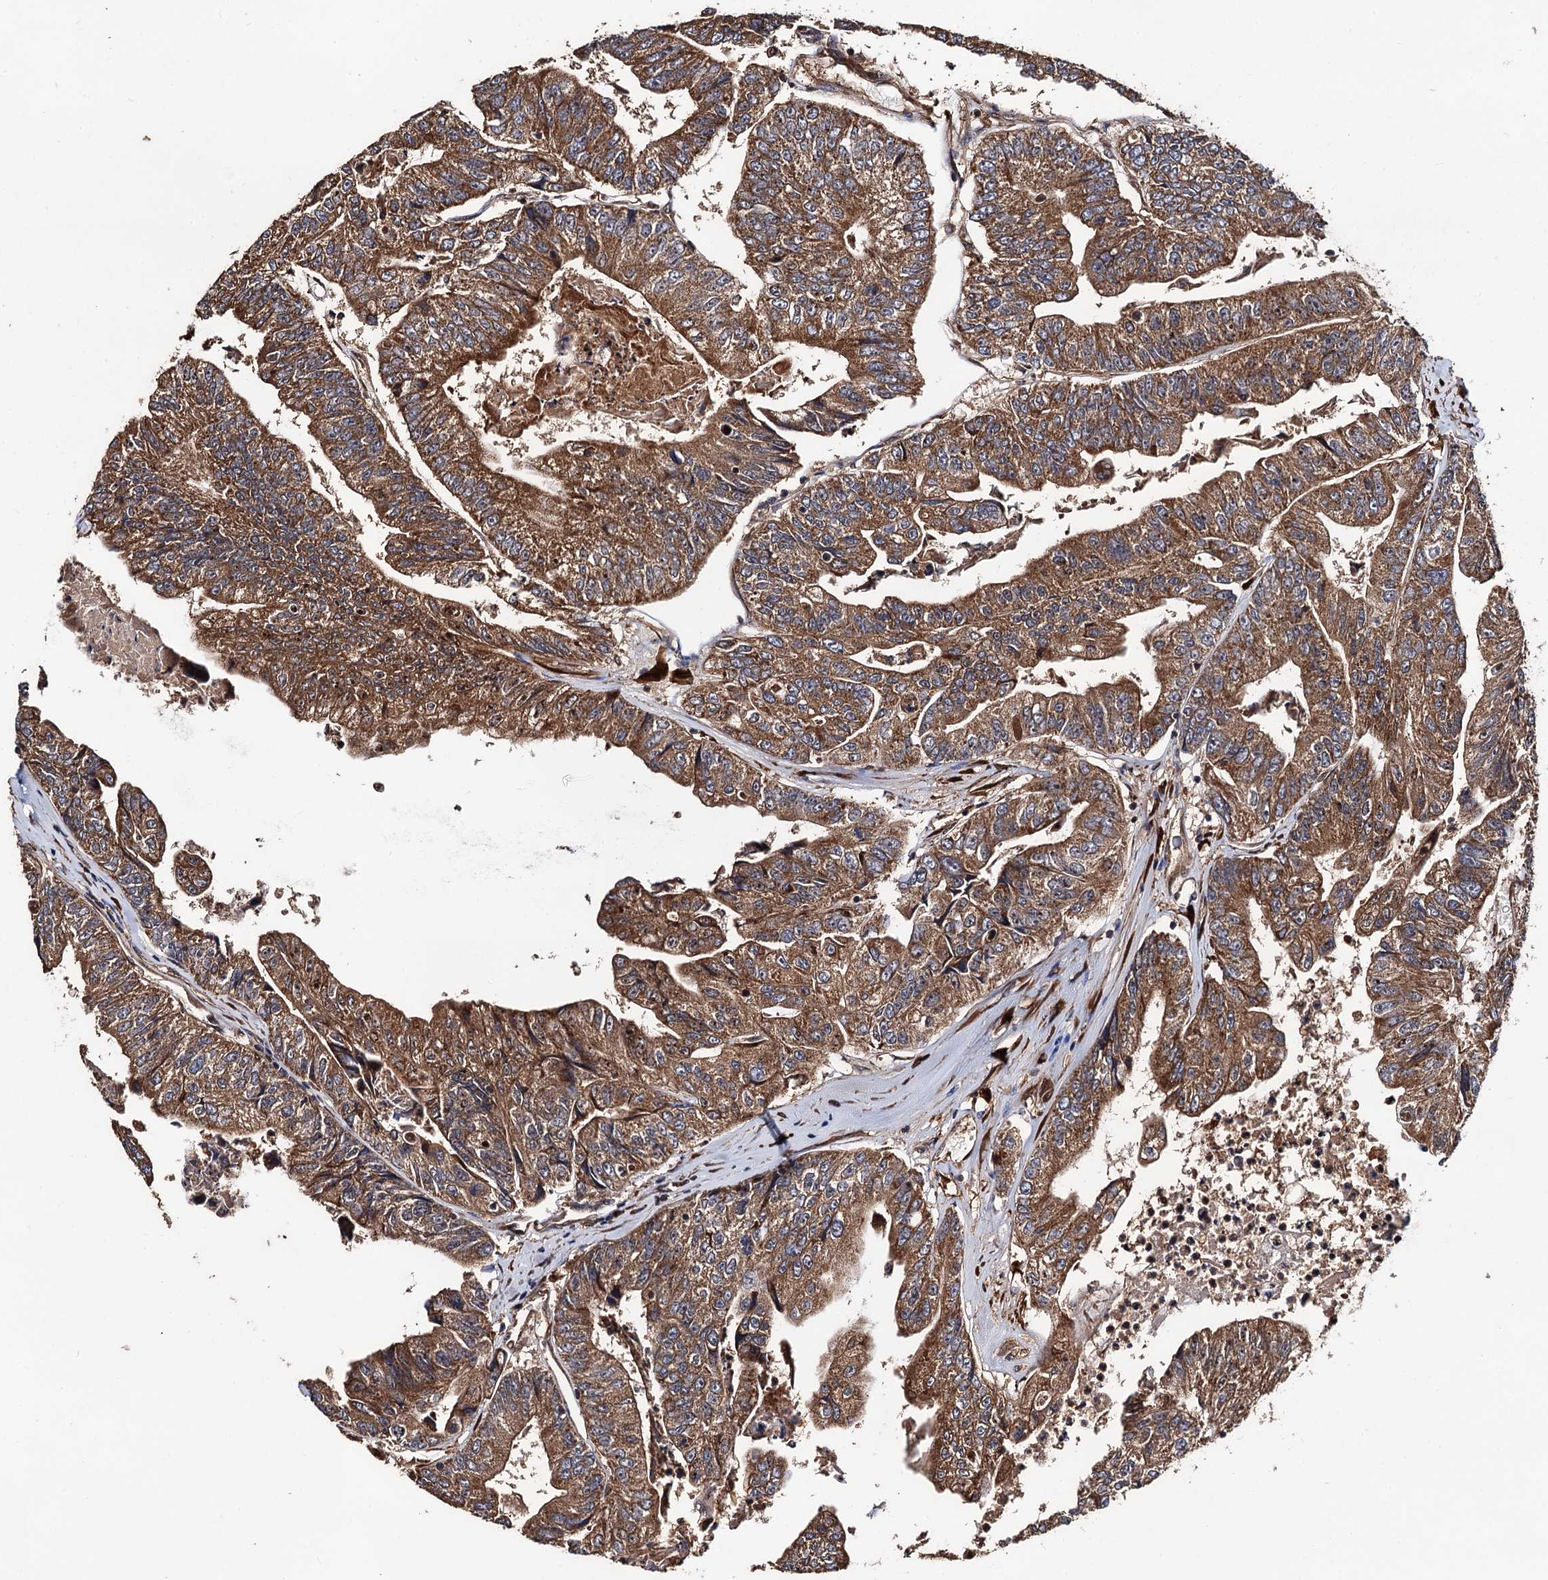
{"staining": {"intensity": "moderate", "quantity": ">75%", "location": "cytoplasmic/membranous"}, "tissue": "colorectal cancer", "cell_type": "Tumor cells", "image_type": "cancer", "snomed": [{"axis": "morphology", "description": "Adenocarcinoma, NOS"}, {"axis": "topography", "description": "Colon"}], "caption": "An immunohistochemistry (IHC) histopathology image of neoplastic tissue is shown. Protein staining in brown labels moderate cytoplasmic/membranous positivity in colorectal cancer (adenocarcinoma) within tumor cells. (Stains: DAB (3,3'-diaminobenzidine) in brown, nuclei in blue, Microscopy: brightfield microscopy at high magnification).", "gene": "MIER2", "patient": {"sex": "female", "age": 67}}